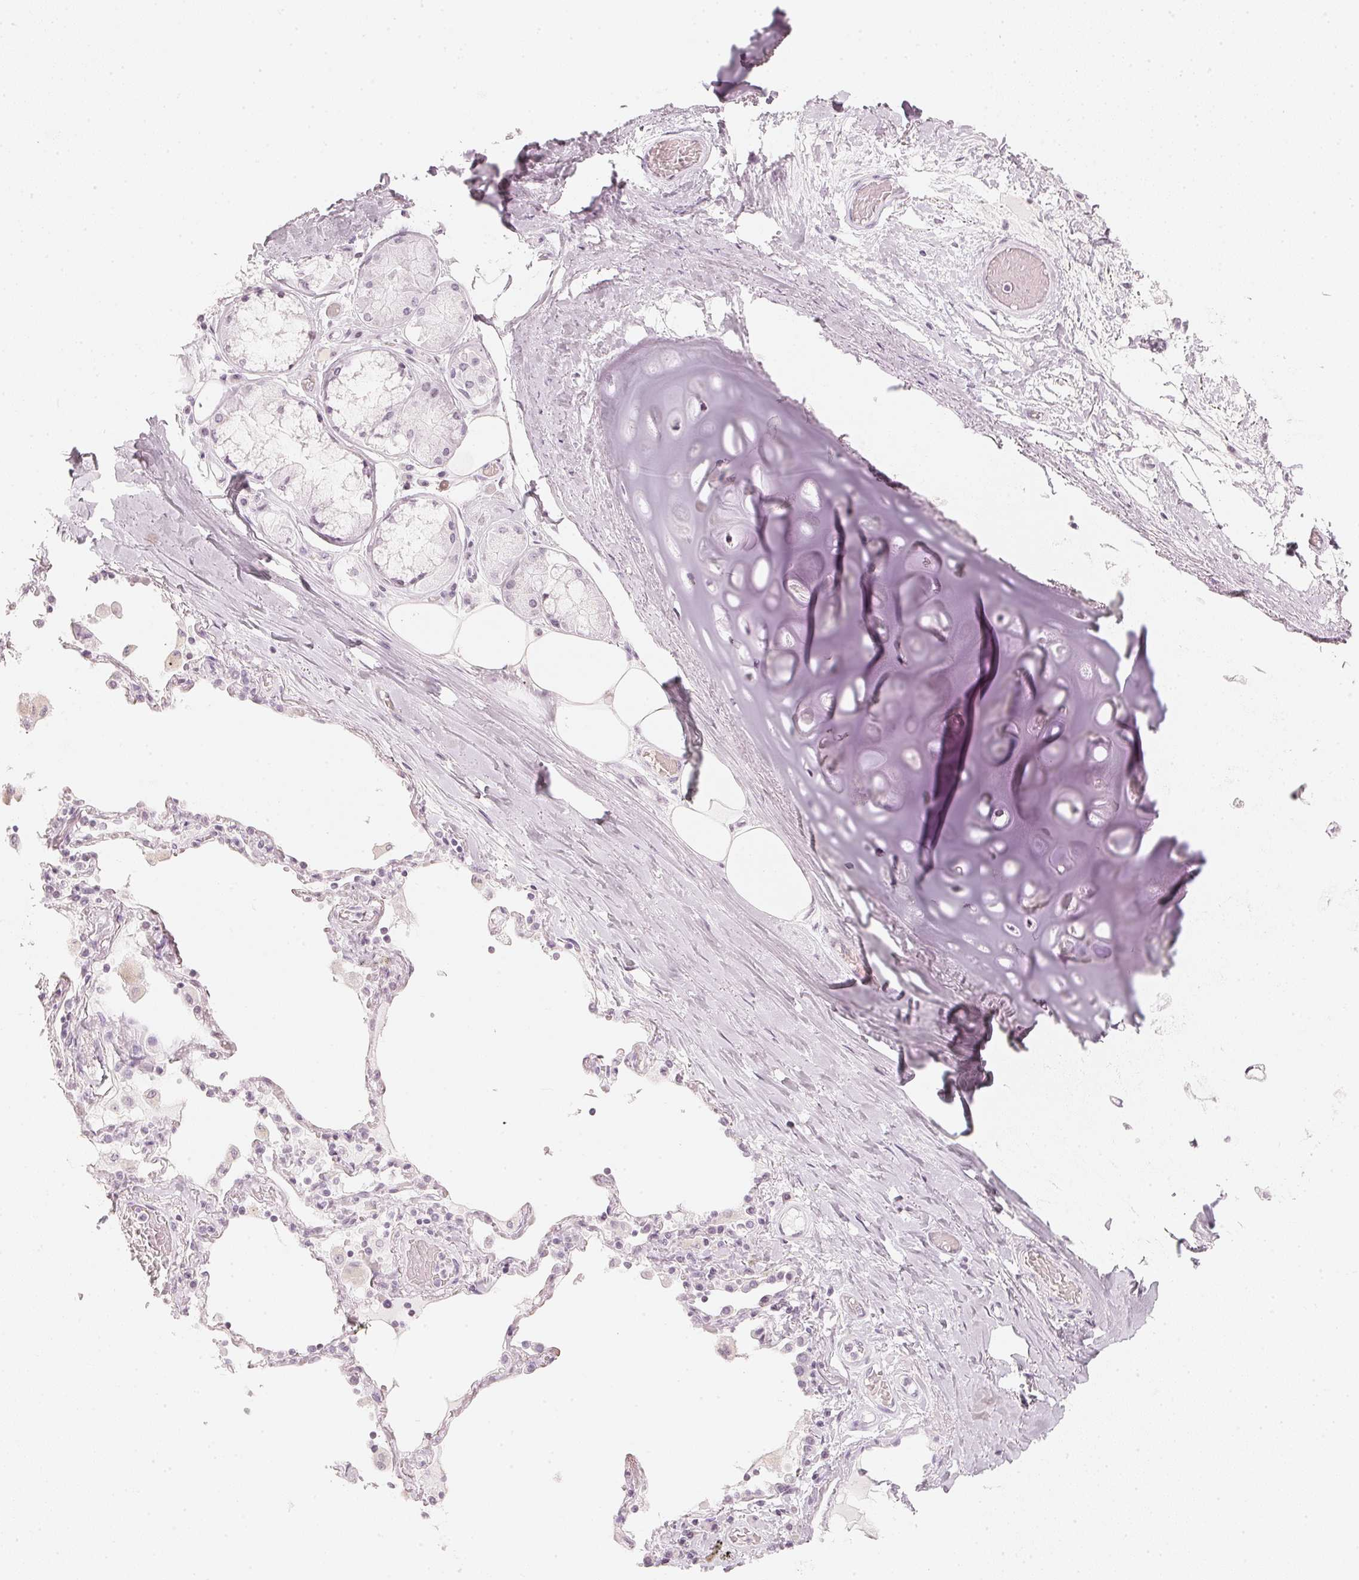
{"staining": {"intensity": "negative", "quantity": "none", "location": "none"}, "tissue": "adipose tissue", "cell_type": "Adipocytes", "image_type": "normal", "snomed": [{"axis": "morphology", "description": "Normal tissue, NOS"}, {"axis": "topography", "description": "Cartilage tissue"}, {"axis": "topography", "description": "Bronchus"}], "caption": "Immunohistochemistry (IHC) micrograph of unremarkable adipose tissue: adipose tissue stained with DAB demonstrates no significant protein expression in adipocytes.", "gene": "SLC22A8", "patient": {"sex": "male", "age": 64}}